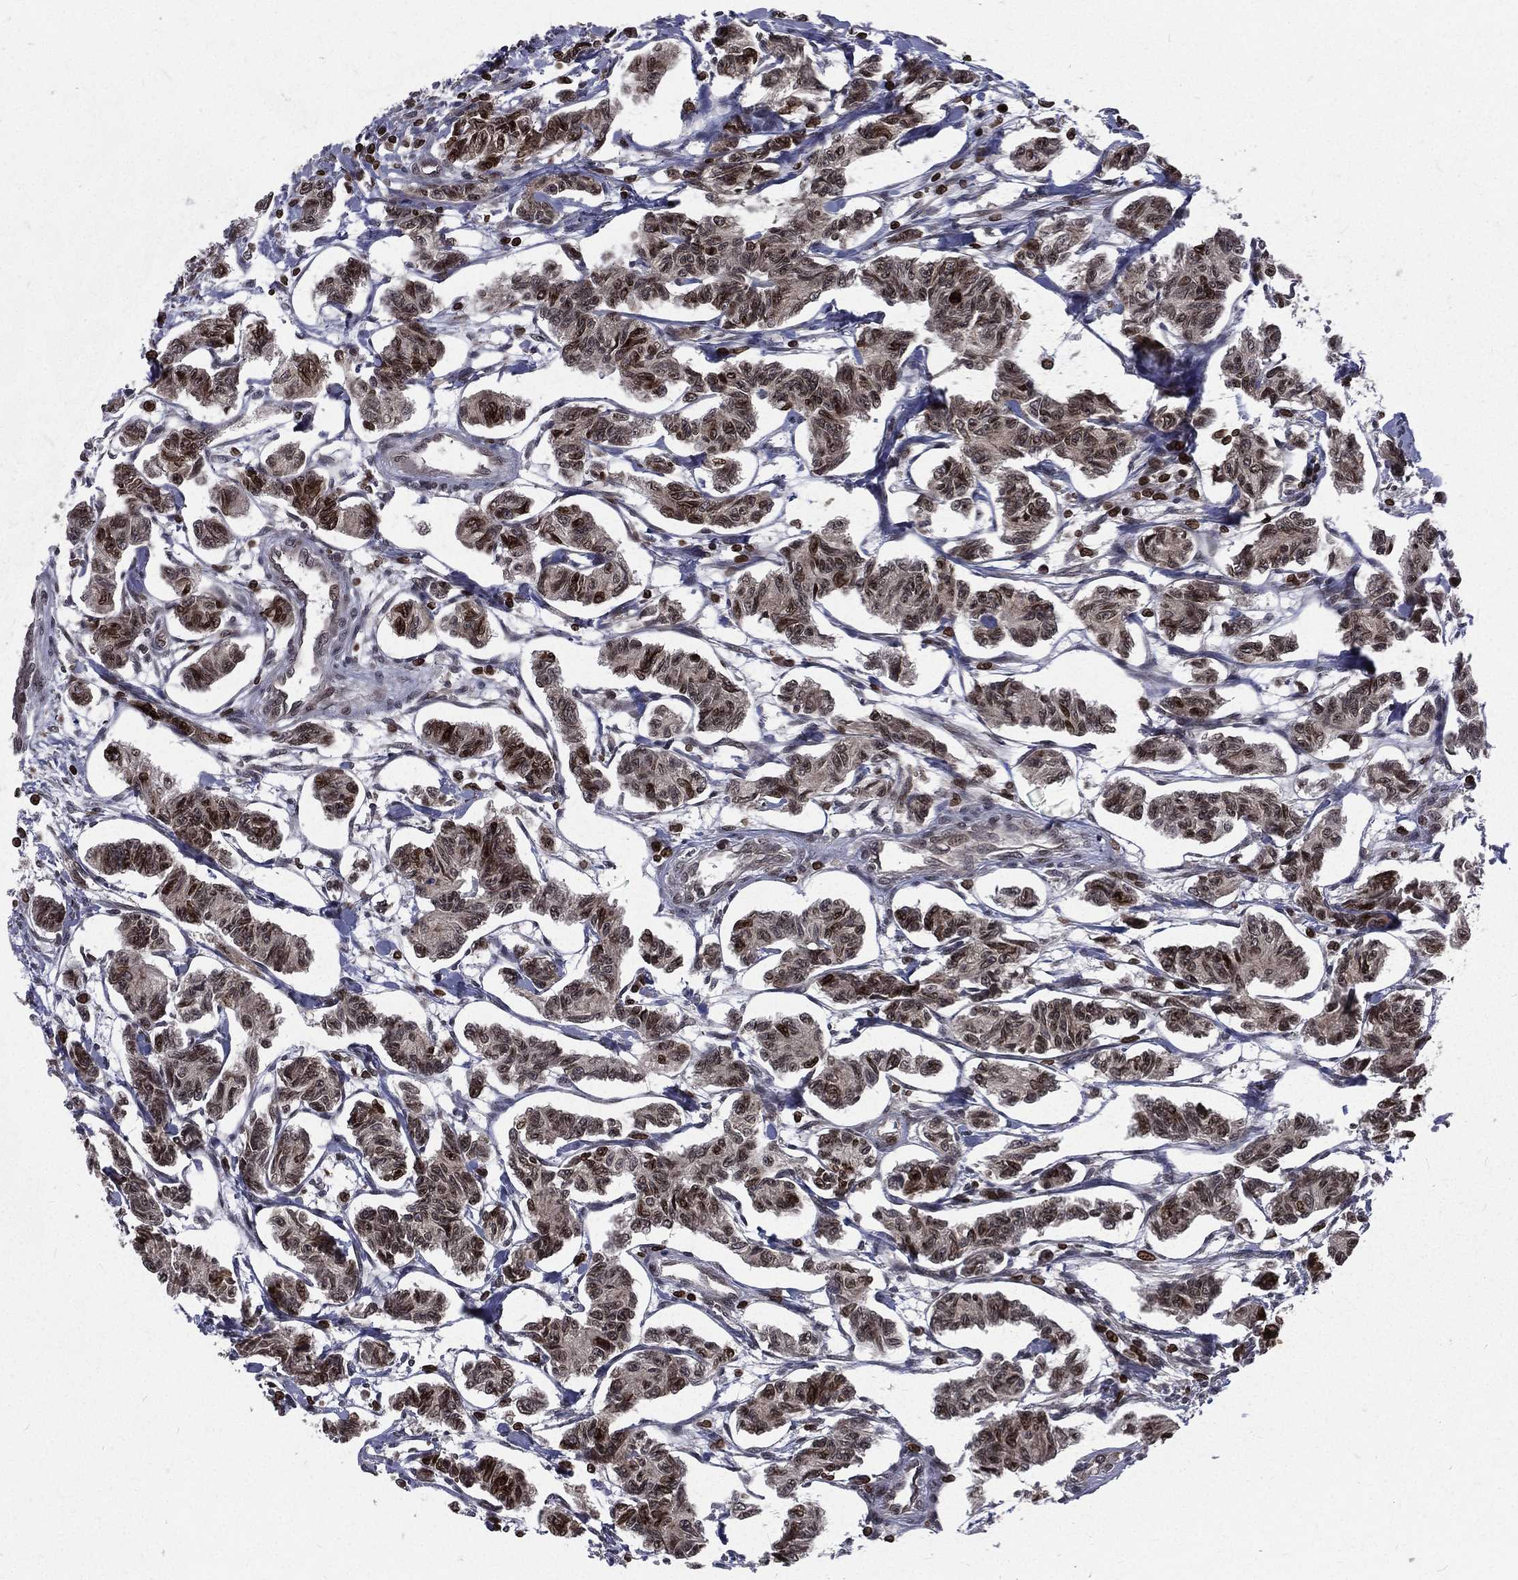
{"staining": {"intensity": "moderate", "quantity": ">75%", "location": "cytoplasmic/membranous,nuclear"}, "tissue": "carcinoid", "cell_type": "Tumor cells", "image_type": "cancer", "snomed": [{"axis": "morphology", "description": "Carcinoid, malignant, NOS"}, {"axis": "topography", "description": "Kidney"}], "caption": "Carcinoid tissue demonstrates moderate cytoplasmic/membranous and nuclear staining in approximately >75% of tumor cells (Brightfield microscopy of DAB IHC at high magnification).", "gene": "LBR", "patient": {"sex": "female", "age": 41}}